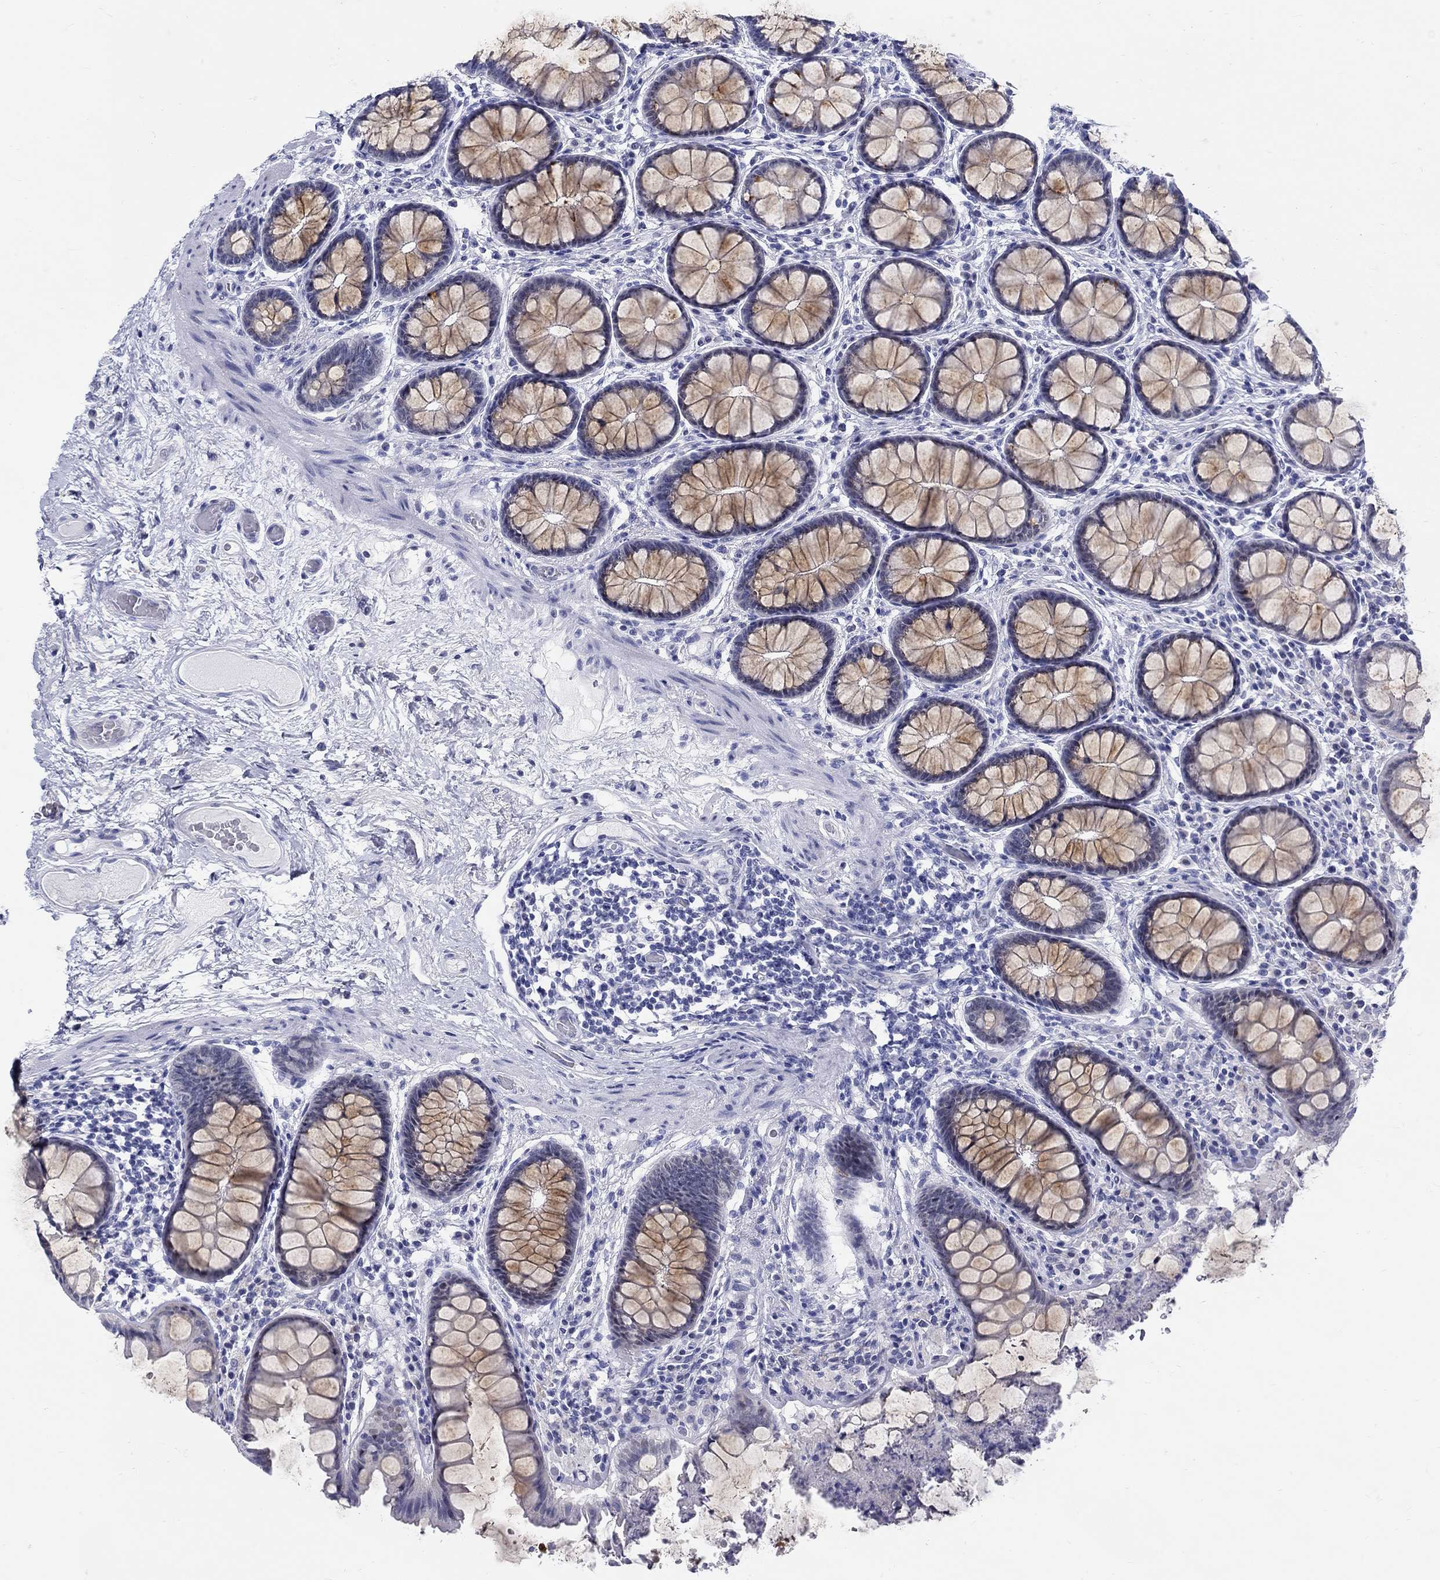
{"staining": {"intensity": "negative", "quantity": "none", "location": "none"}, "tissue": "colon", "cell_type": "Endothelial cells", "image_type": "normal", "snomed": [{"axis": "morphology", "description": "Normal tissue, NOS"}, {"axis": "topography", "description": "Colon"}], "caption": "There is no significant staining in endothelial cells of colon. (DAB (3,3'-diaminobenzidine) IHC, high magnification).", "gene": "CRYGS", "patient": {"sex": "female", "age": 65}}